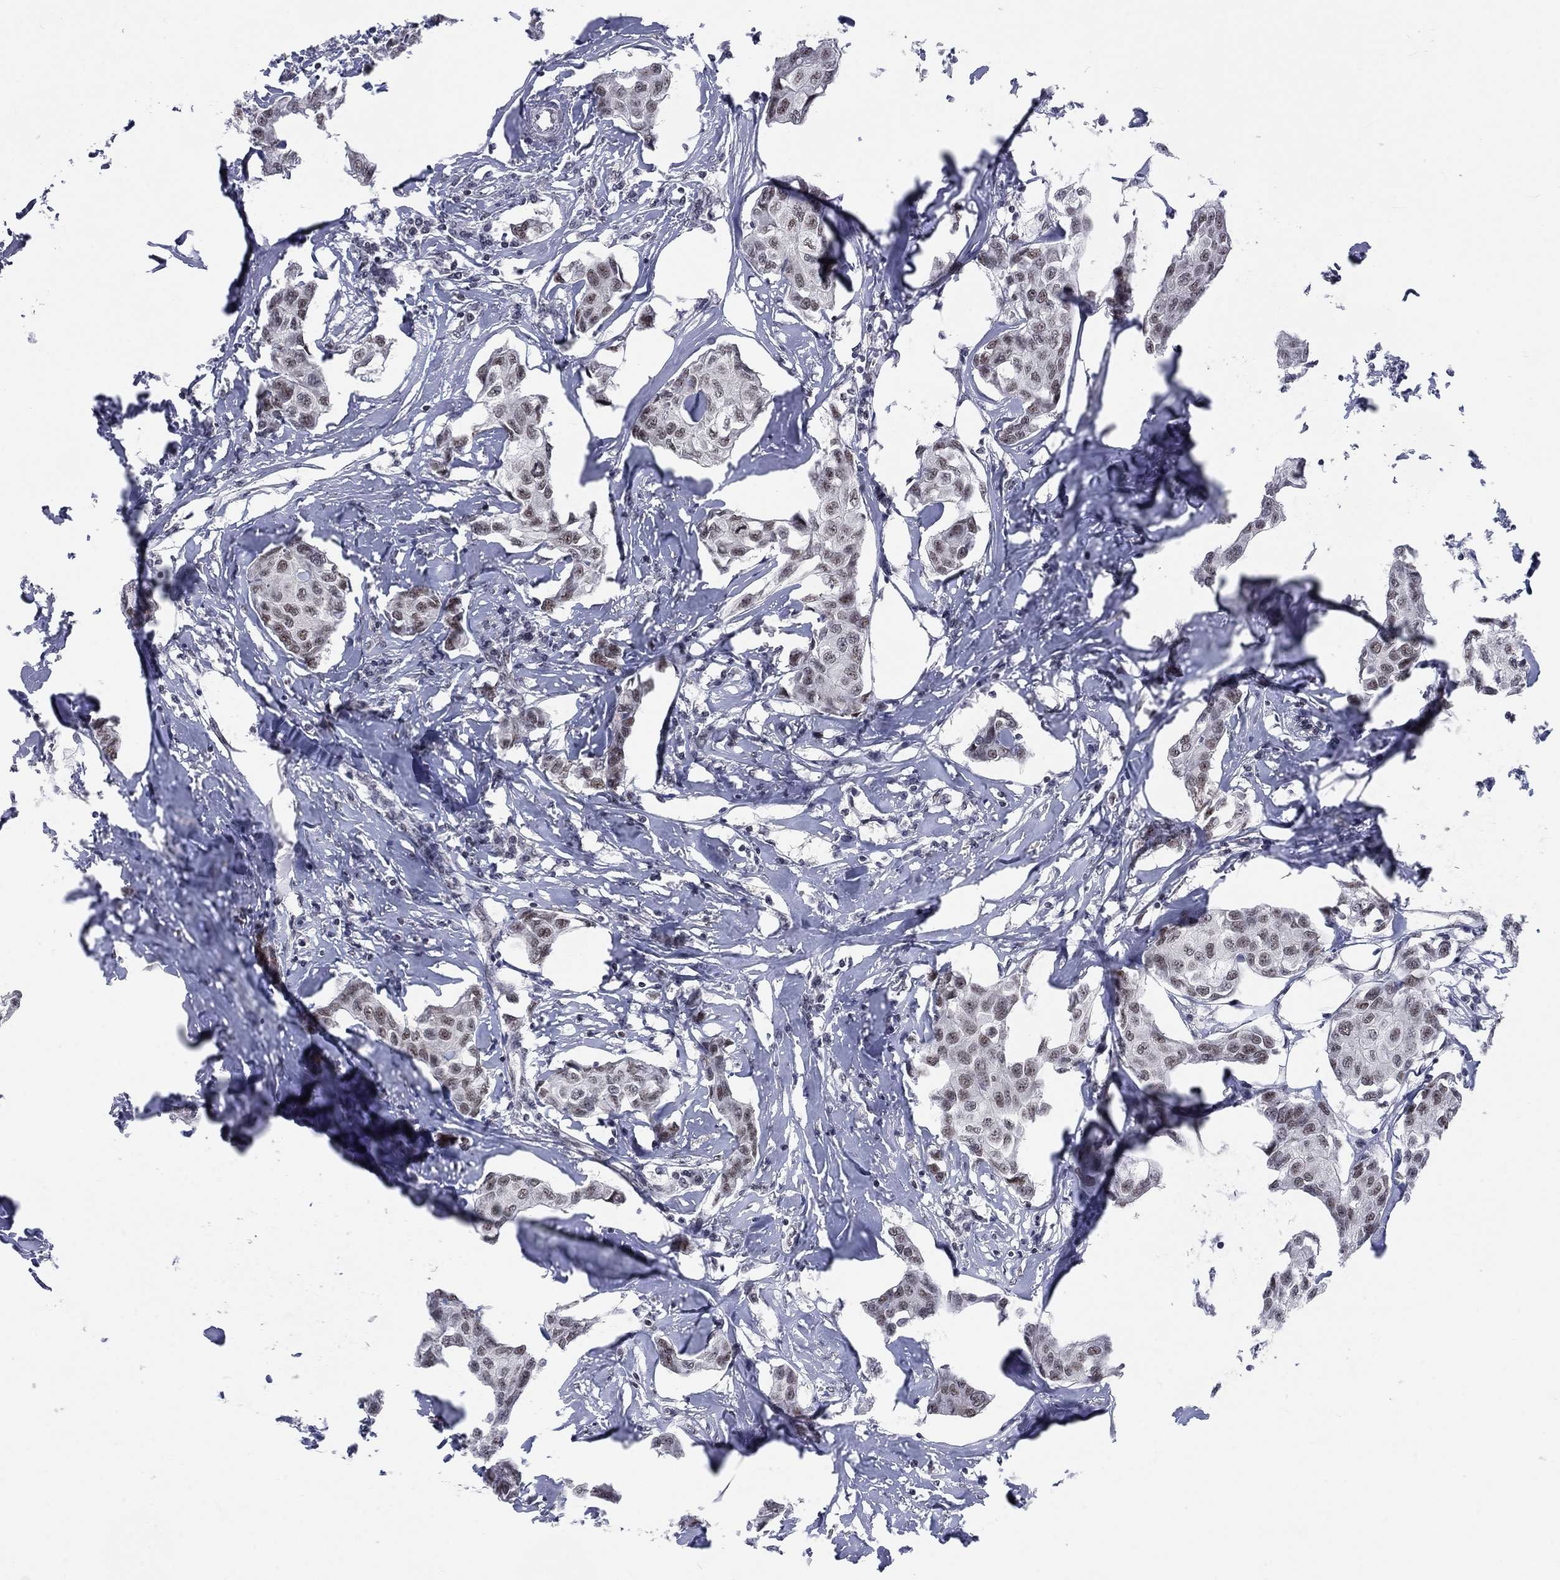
{"staining": {"intensity": "moderate", "quantity": "<25%", "location": "nuclear"}, "tissue": "breast cancer", "cell_type": "Tumor cells", "image_type": "cancer", "snomed": [{"axis": "morphology", "description": "Duct carcinoma"}, {"axis": "topography", "description": "Breast"}], "caption": "Moderate nuclear positivity is identified in approximately <25% of tumor cells in infiltrating ductal carcinoma (breast).", "gene": "FYTTD1", "patient": {"sex": "female", "age": 80}}